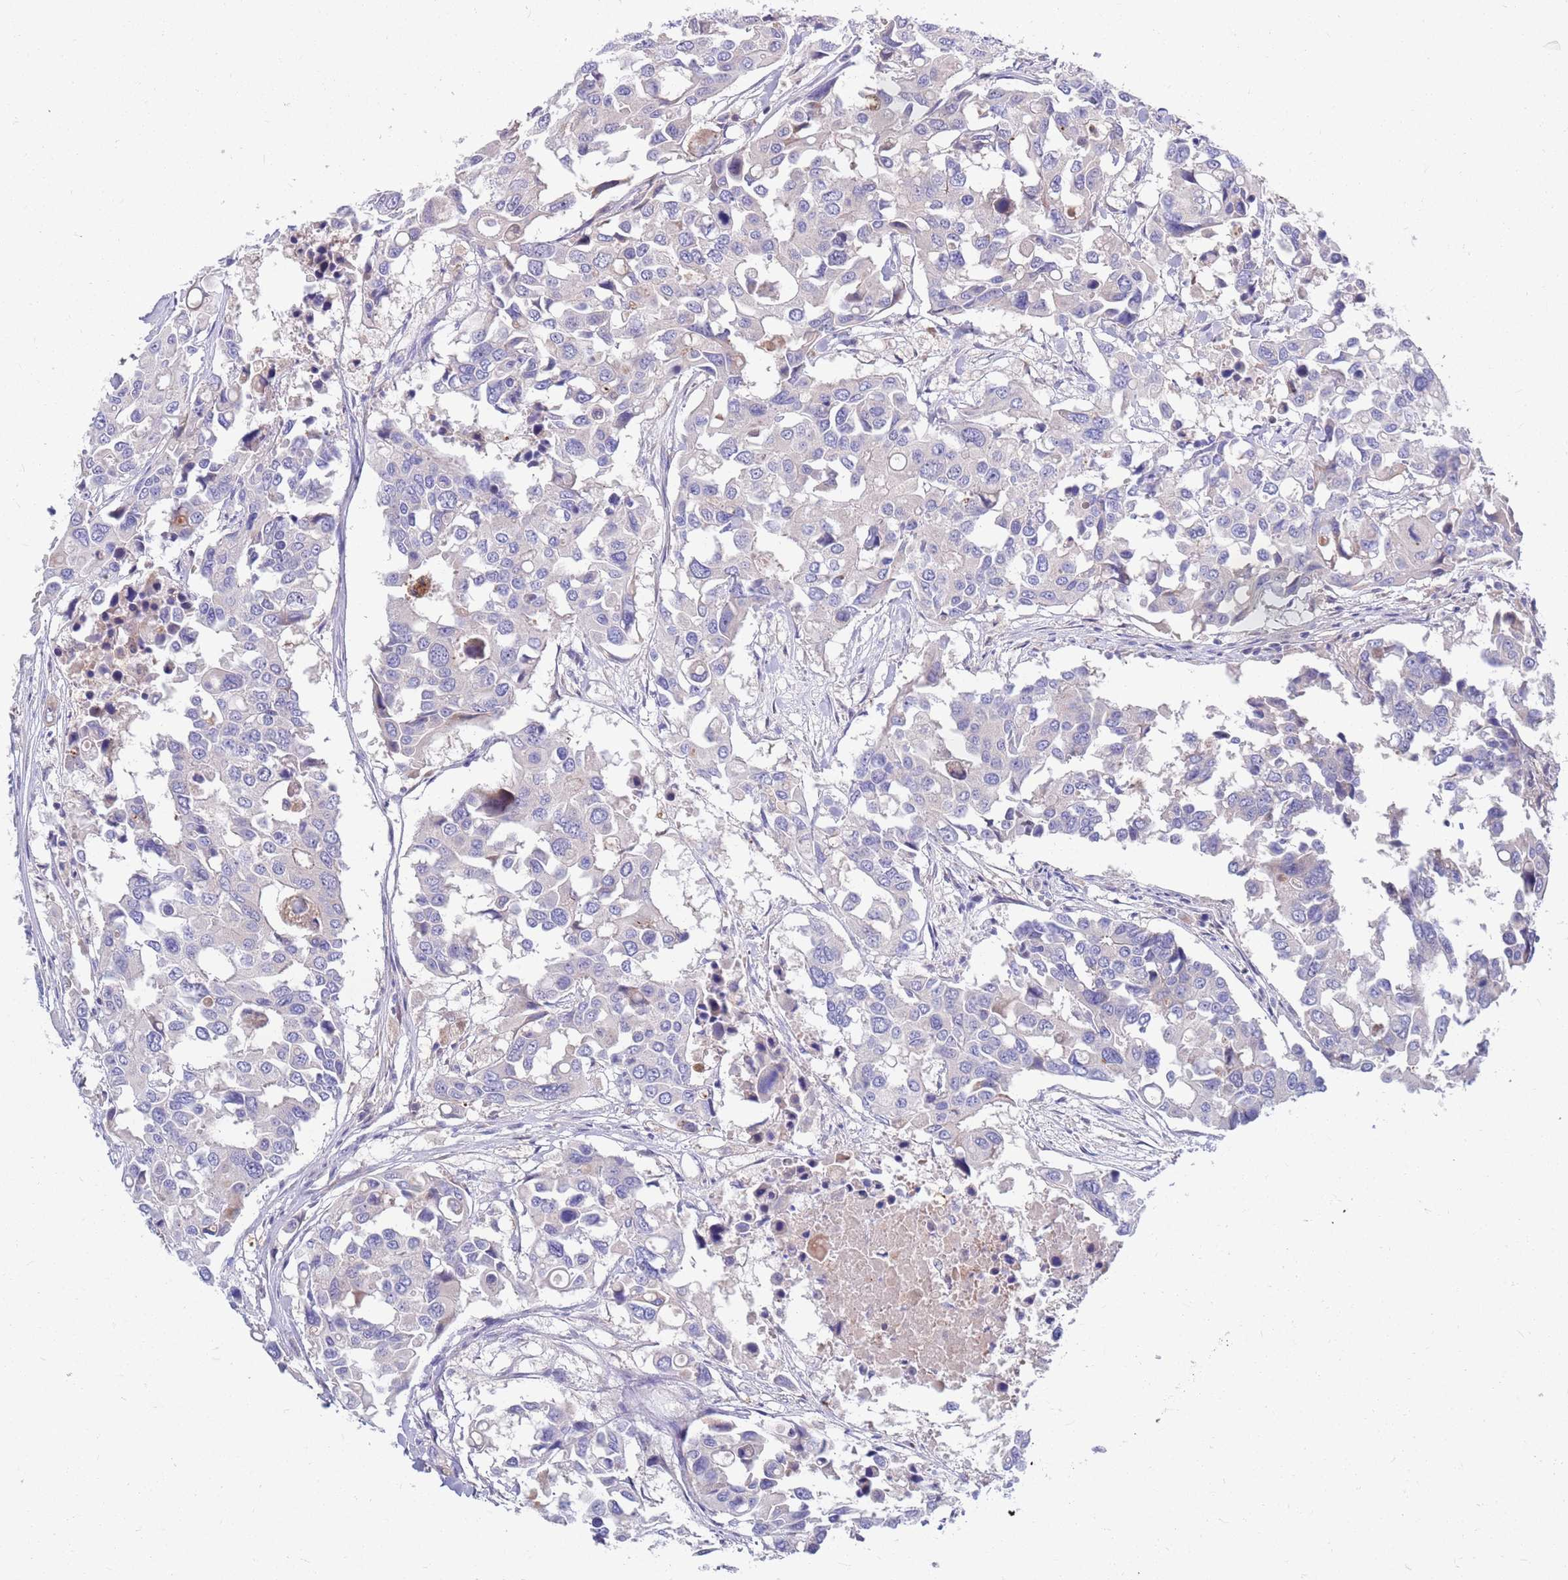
{"staining": {"intensity": "negative", "quantity": "none", "location": "none"}, "tissue": "colorectal cancer", "cell_type": "Tumor cells", "image_type": "cancer", "snomed": [{"axis": "morphology", "description": "Adenocarcinoma, NOS"}, {"axis": "topography", "description": "Colon"}], "caption": "There is no significant staining in tumor cells of colorectal cancer.", "gene": "KLHL29", "patient": {"sex": "male", "age": 77}}